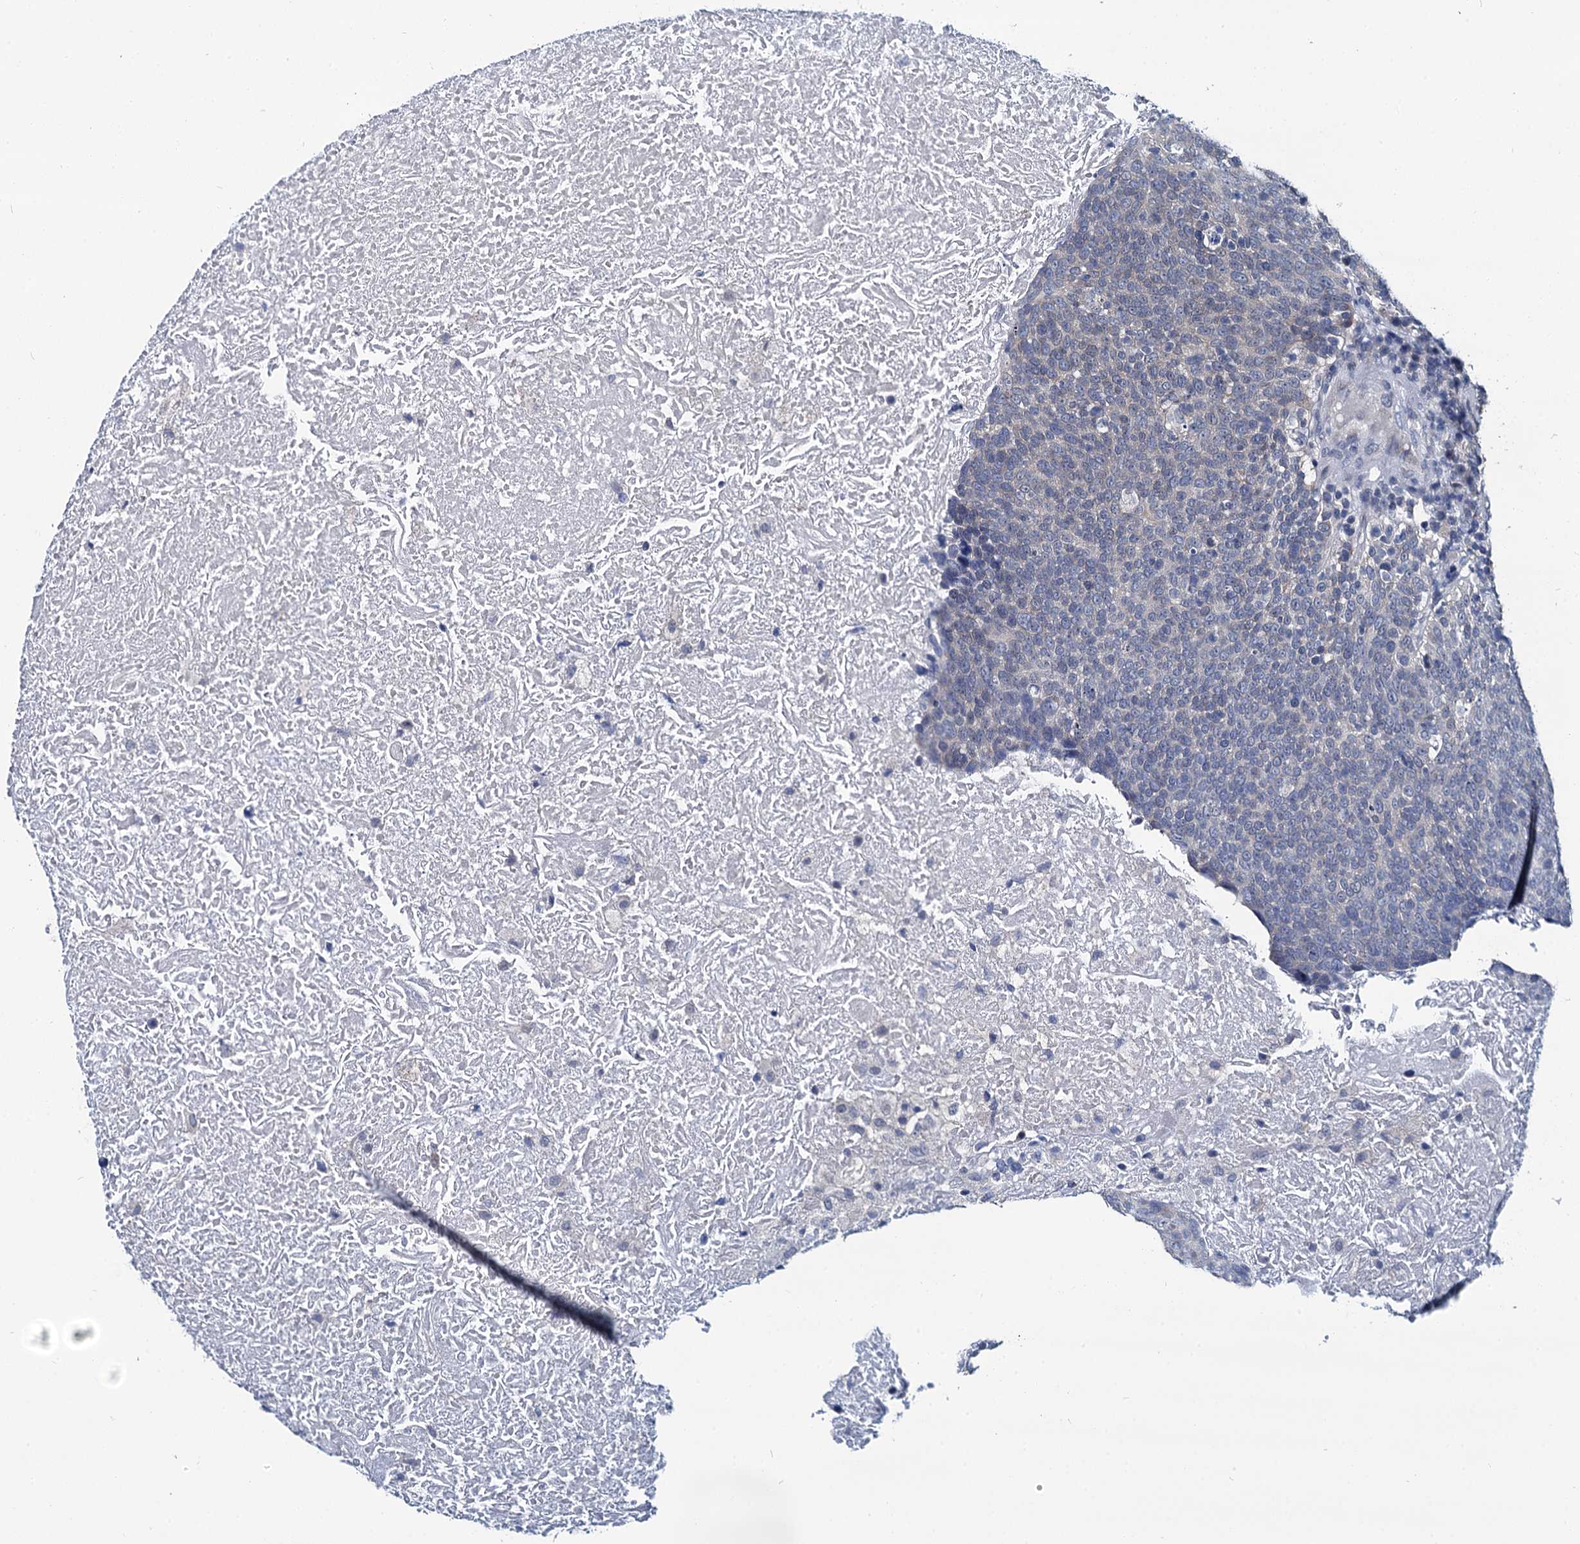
{"staining": {"intensity": "negative", "quantity": "none", "location": "none"}, "tissue": "head and neck cancer", "cell_type": "Tumor cells", "image_type": "cancer", "snomed": [{"axis": "morphology", "description": "Squamous cell carcinoma, NOS"}, {"axis": "morphology", "description": "Squamous cell carcinoma, metastatic, NOS"}, {"axis": "topography", "description": "Lymph node"}, {"axis": "topography", "description": "Head-Neck"}], "caption": "Immunohistochemical staining of human head and neck cancer exhibits no significant expression in tumor cells. (DAB (3,3'-diaminobenzidine) immunohistochemistry (IHC) visualized using brightfield microscopy, high magnification).", "gene": "MIOX", "patient": {"sex": "male", "age": 62}}